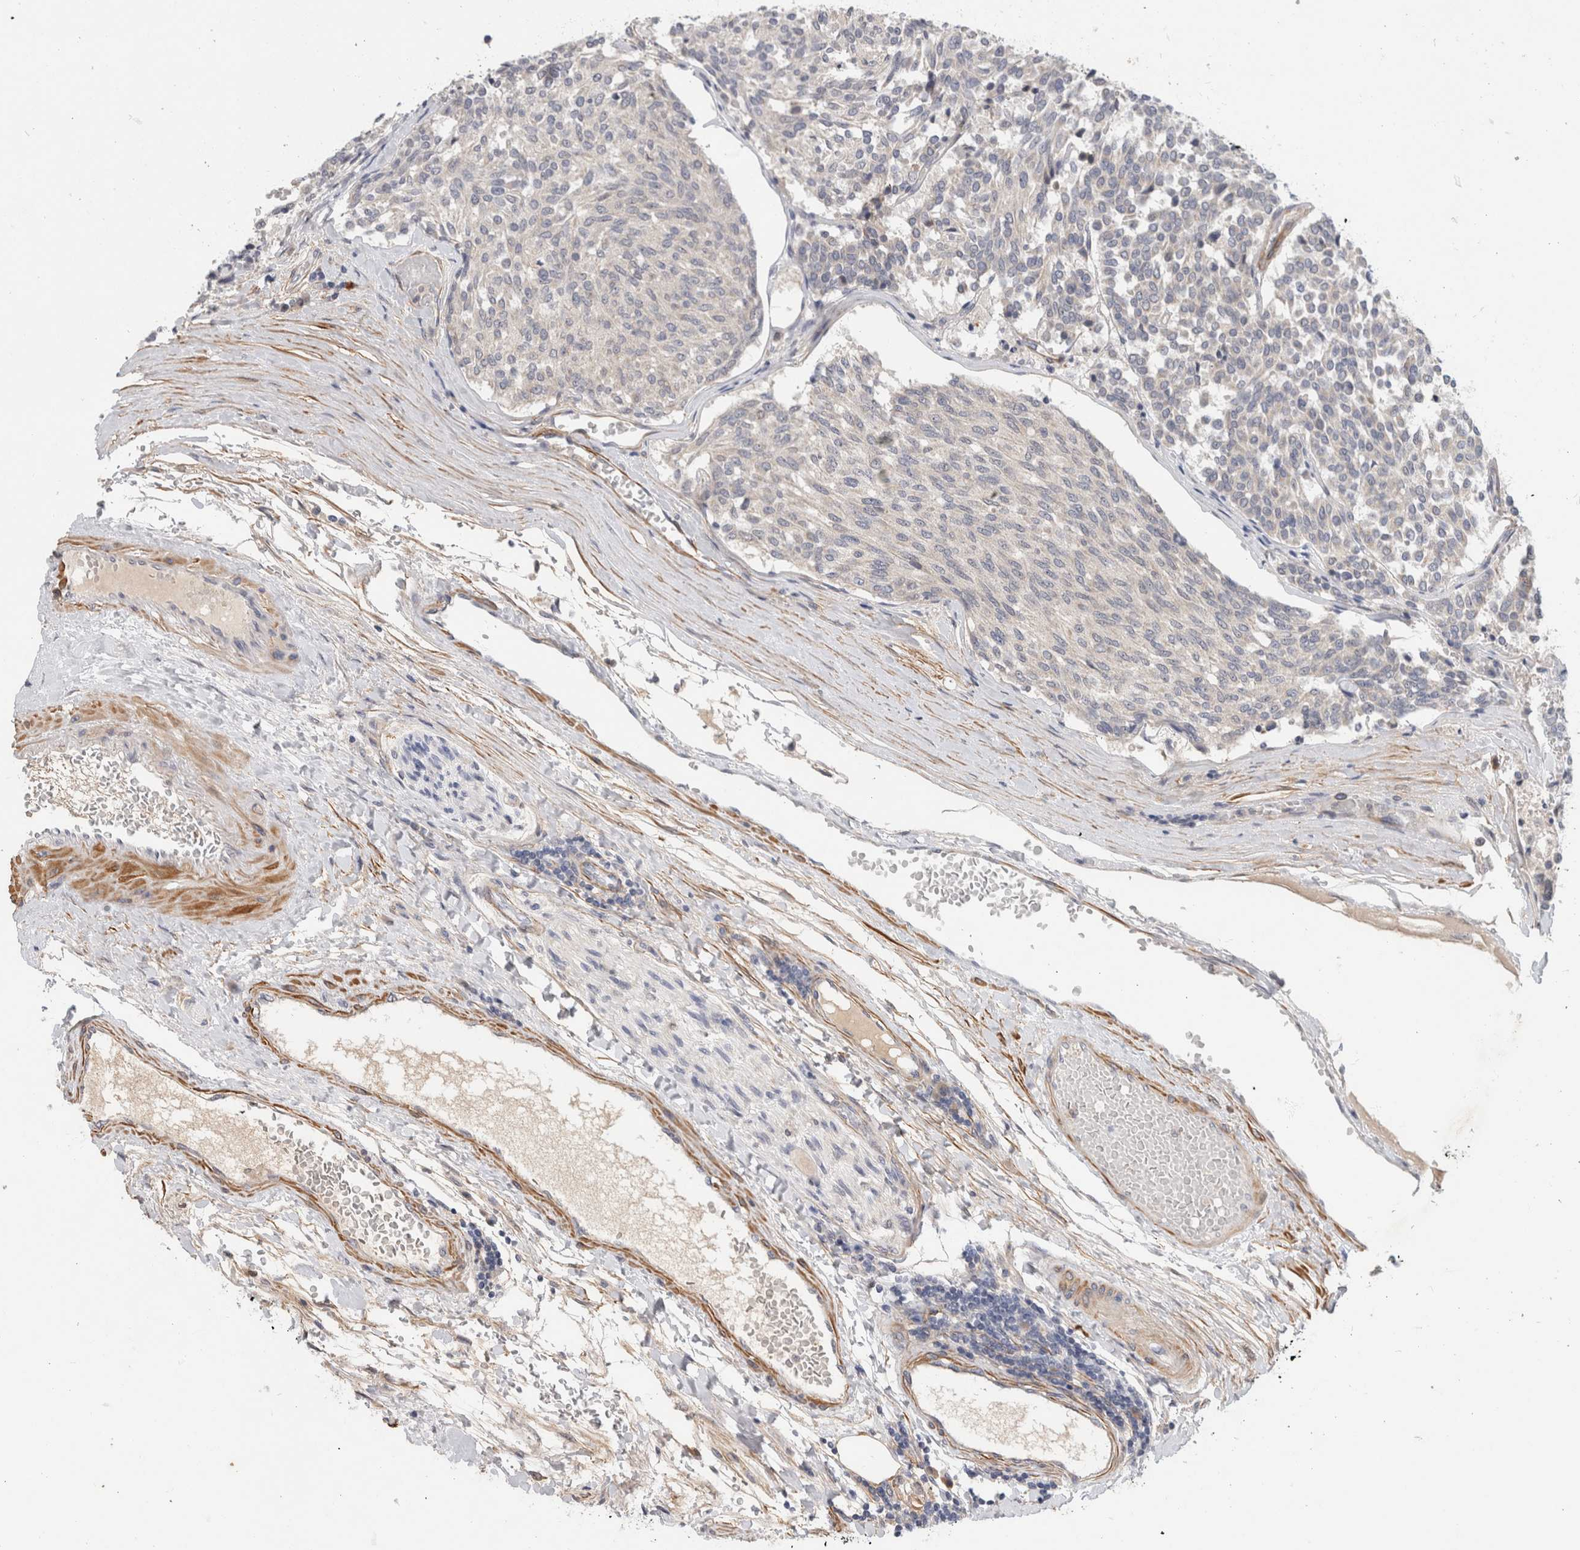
{"staining": {"intensity": "negative", "quantity": "none", "location": "none"}, "tissue": "carcinoid", "cell_type": "Tumor cells", "image_type": "cancer", "snomed": [{"axis": "morphology", "description": "Carcinoid, malignant, NOS"}, {"axis": "topography", "description": "Pancreas"}], "caption": "This image is of carcinoid stained with immunohistochemistry (IHC) to label a protein in brown with the nuclei are counter-stained blue. There is no positivity in tumor cells.", "gene": "PGM1", "patient": {"sex": "female", "age": 54}}